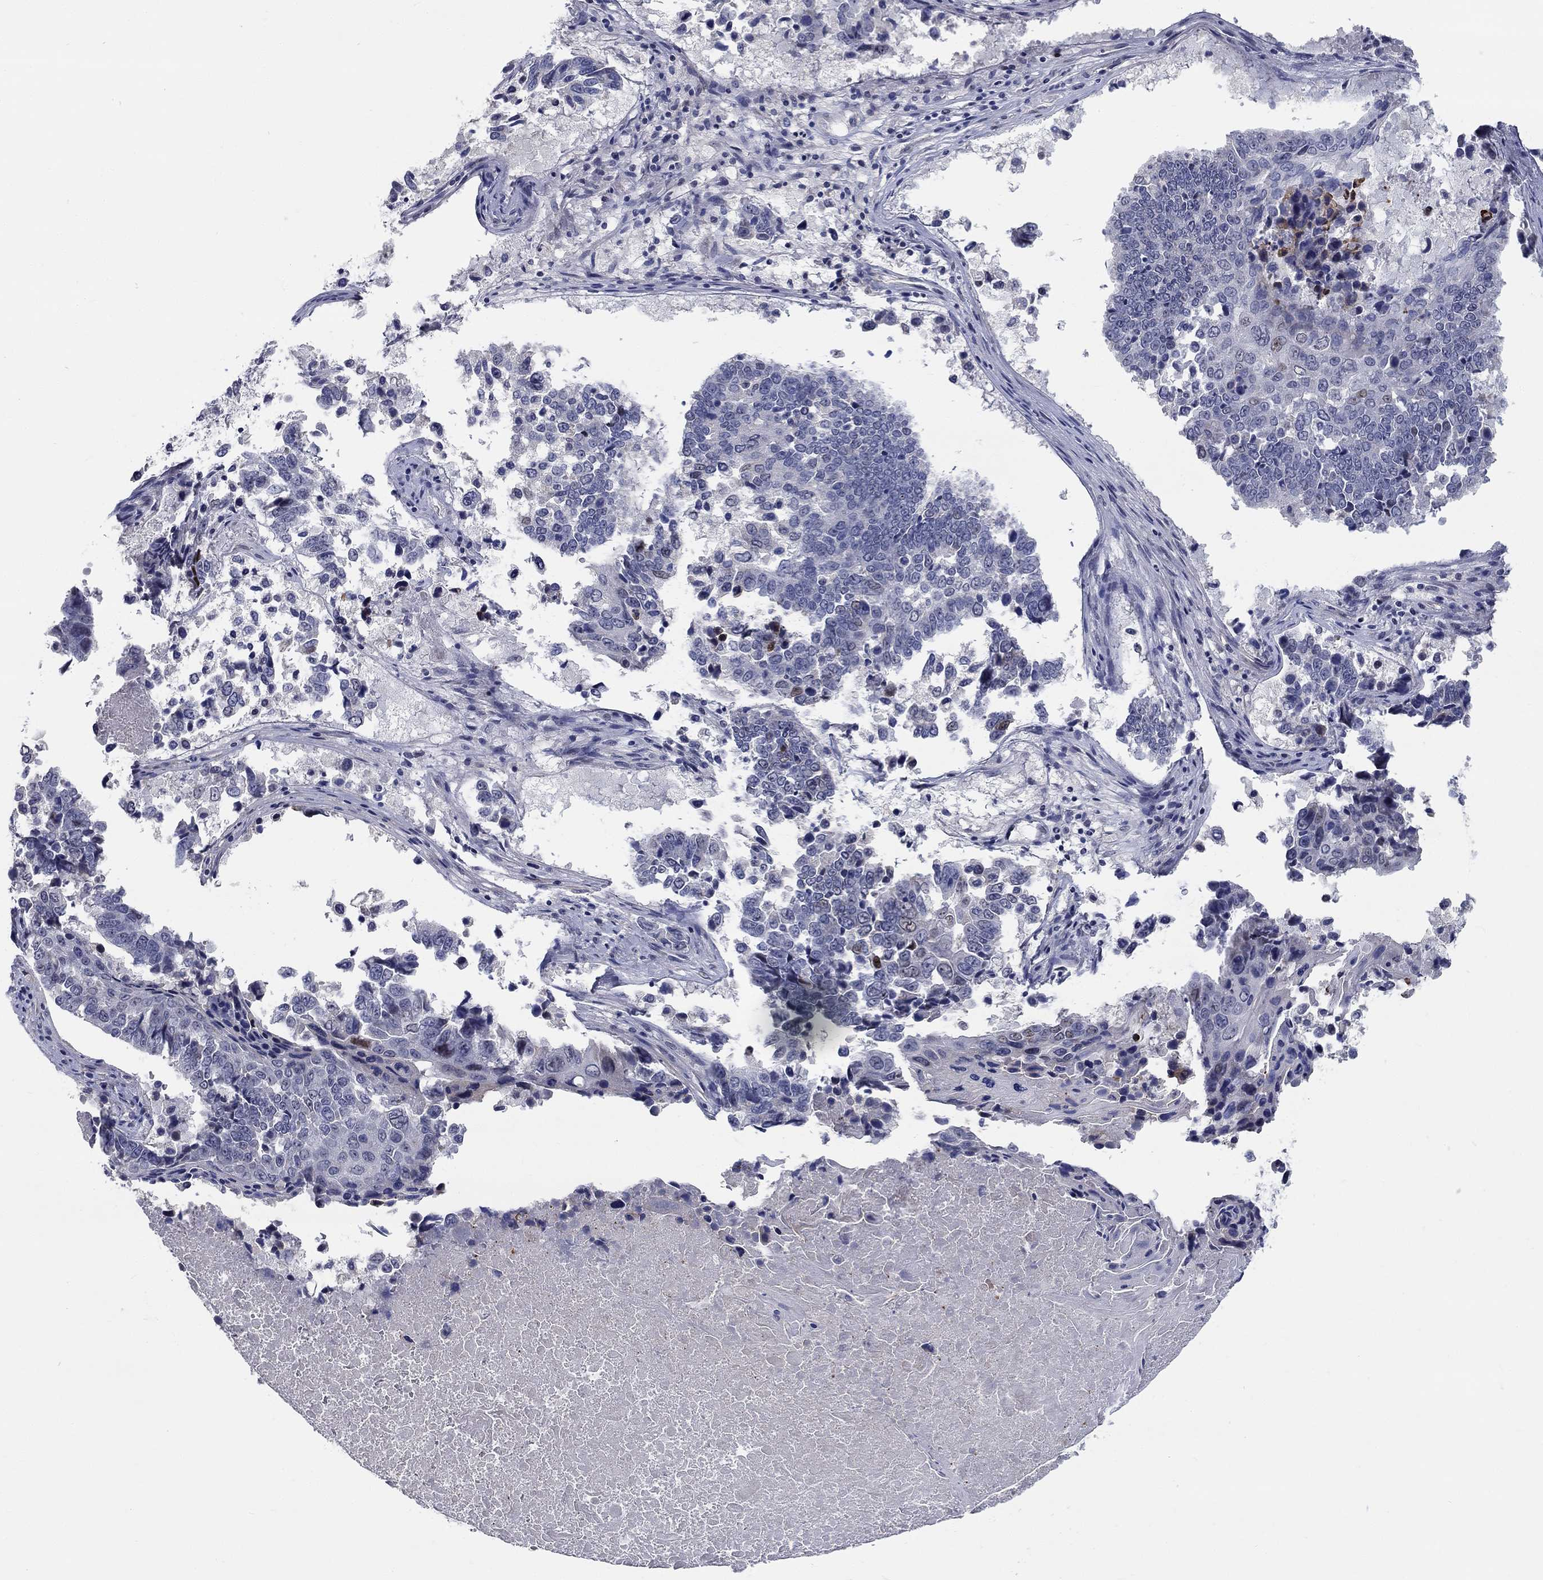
{"staining": {"intensity": "negative", "quantity": "none", "location": "none"}, "tissue": "lung cancer", "cell_type": "Tumor cells", "image_type": "cancer", "snomed": [{"axis": "morphology", "description": "Squamous cell carcinoma, NOS"}, {"axis": "topography", "description": "Lung"}], "caption": "High power microscopy photomicrograph of an IHC image of lung cancer, revealing no significant staining in tumor cells.", "gene": "SMIM18", "patient": {"sex": "male", "age": 73}}